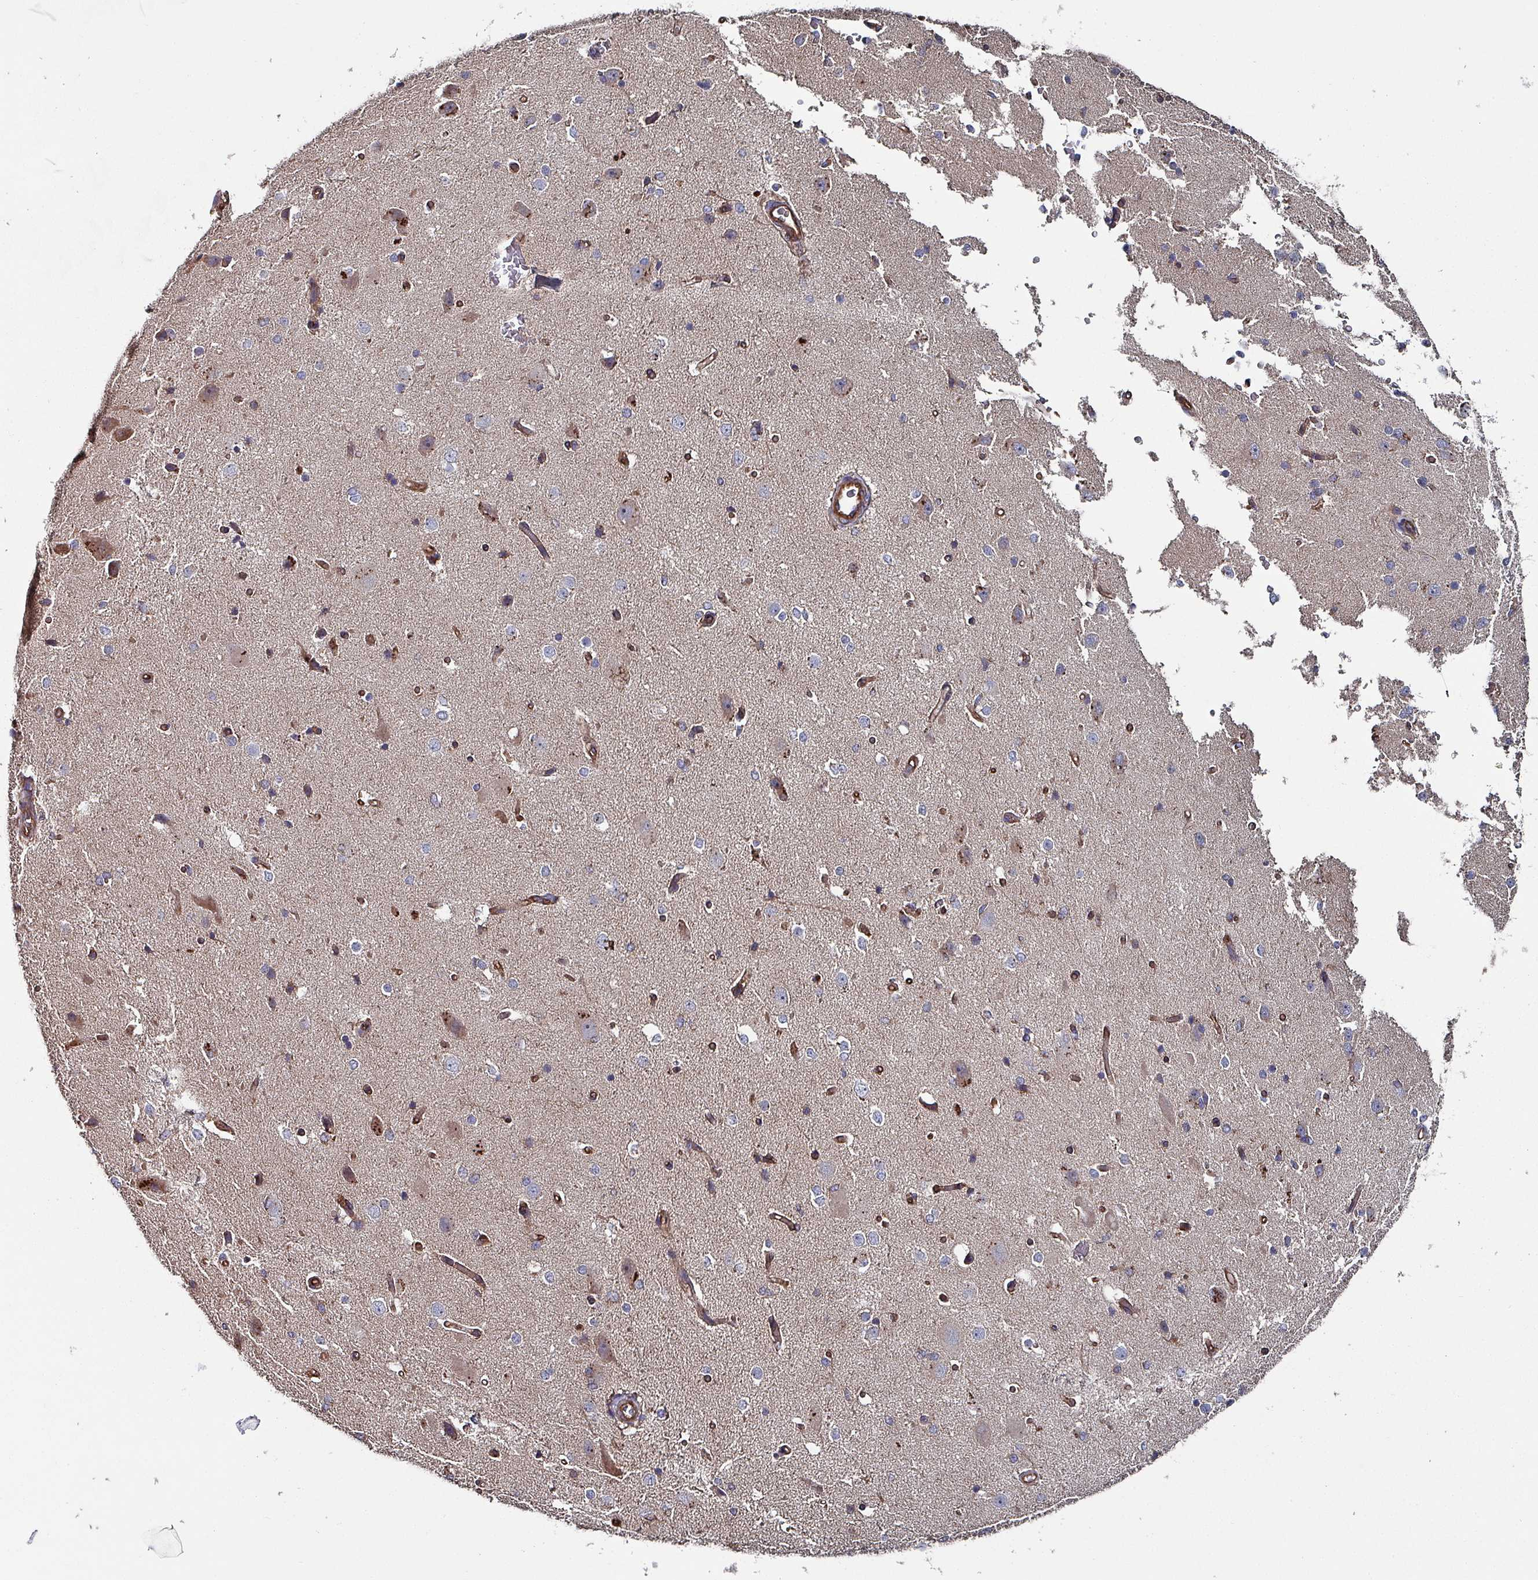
{"staining": {"intensity": "moderate", "quantity": ">75%", "location": "cytoplasmic/membranous"}, "tissue": "cerebral cortex", "cell_type": "Endothelial cells", "image_type": "normal", "snomed": [{"axis": "morphology", "description": "Normal tissue, NOS"}, {"axis": "morphology", "description": "Inflammation, NOS"}, {"axis": "topography", "description": "Cerebral cortex"}], "caption": "Brown immunohistochemical staining in benign human cerebral cortex demonstrates moderate cytoplasmic/membranous expression in about >75% of endothelial cells.", "gene": "ANO10", "patient": {"sex": "male", "age": 6}}